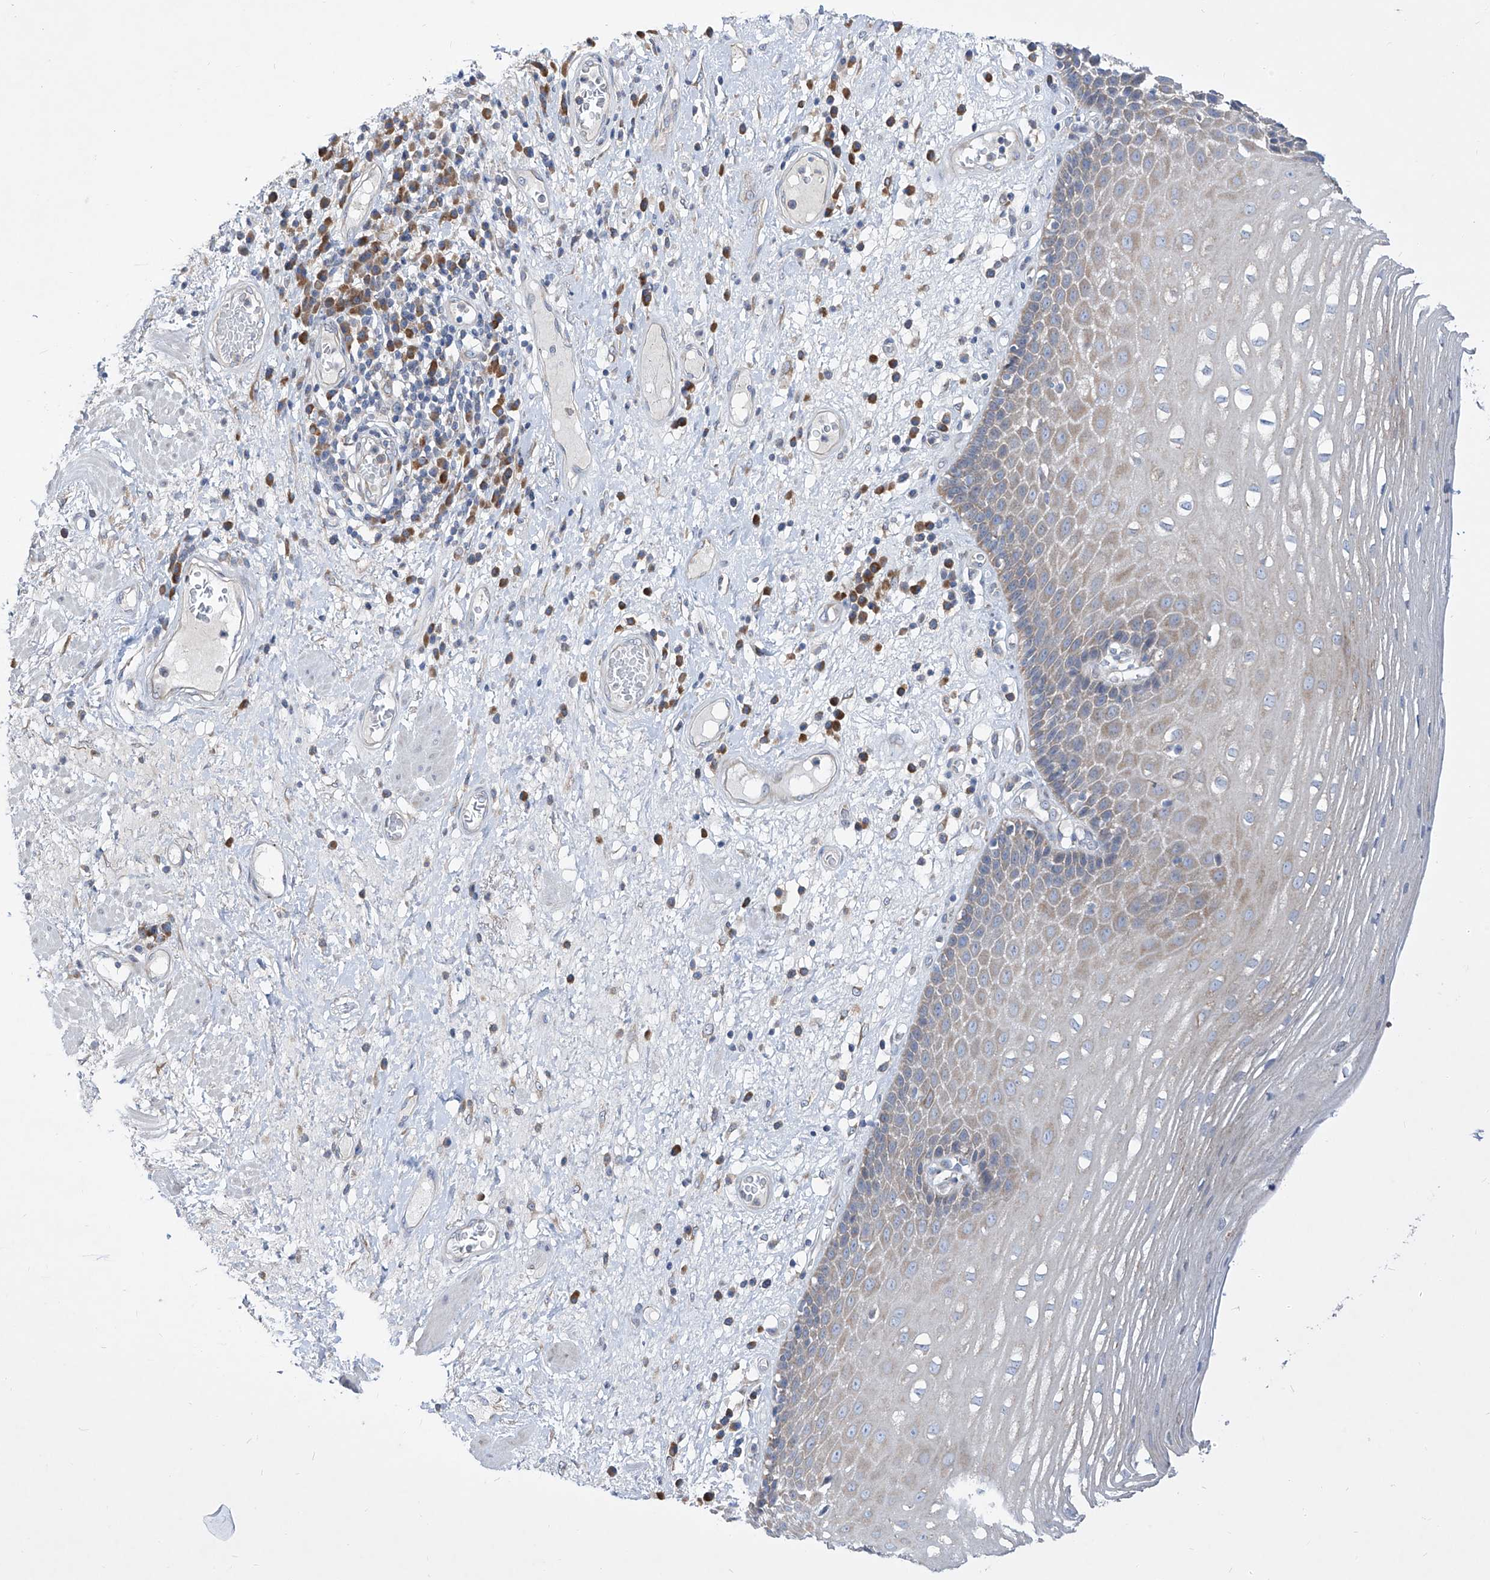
{"staining": {"intensity": "weak", "quantity": "25%-75%", "location": "cytoplasmic/membranous"}, "tissue": "esophagus", "cell_type": "Squamous epithelial cells", "image_type": "normal", "snomed": [{"axis": "morphology", "description": "Normal tissue, NOS"}, {"axis": "morphology", "description": "Adenocarcinoma, NOS"}, {"axis": "topography", "description": "Esophagus"}], "caption": "A brown stain highlights weak cytoplasmic/membranous staining of a protein in squamous epithelial cells of benign esophagus. (DAB (3,3'-diaminobenzidine) = brown stain, brightfield microscopy at high magnification).", "gene": "UFL1", "patient": {"sex": "male", "age": 62}}